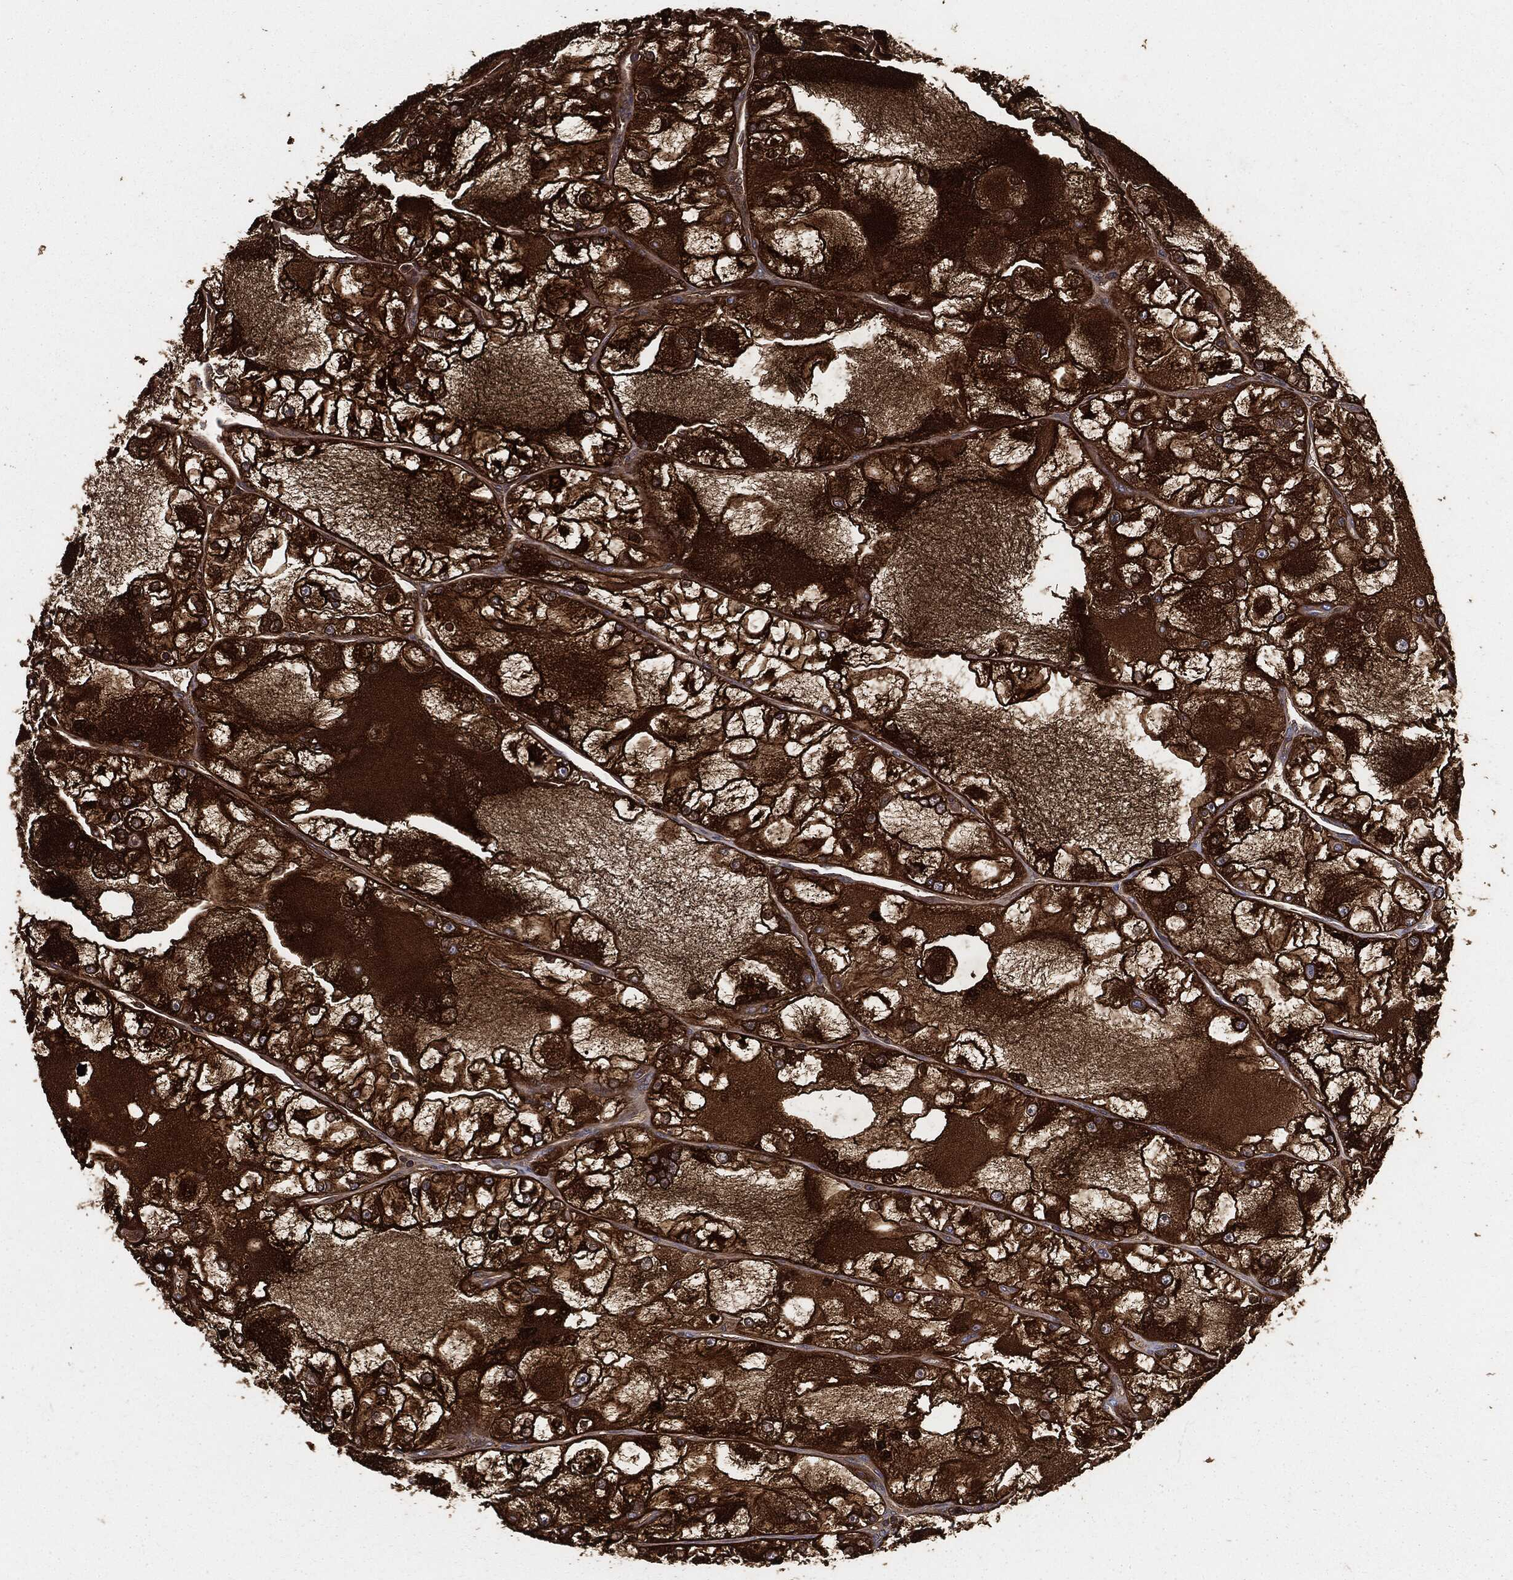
{"staining": {"intensity": "strong", "quantity": ">75%", "location": "cytoplasmic/membranous"}, "tissue": "renal cancer", "cell_type": "Tumor cells", "image_type": "cancer", "snomed": [{"axis": "morphology", "description": "Adenocarcinoma, NOS"}, {"axis": "topography", "description": "Kidney"}], "caption": "A photomicrograph of renal adenocarcinoma stained for a protein reveals strong cytoplasmic/membranous brown staining in tumor cells.", "gene": "GNB5", "patient": {"sex": "female", "age": 72}}